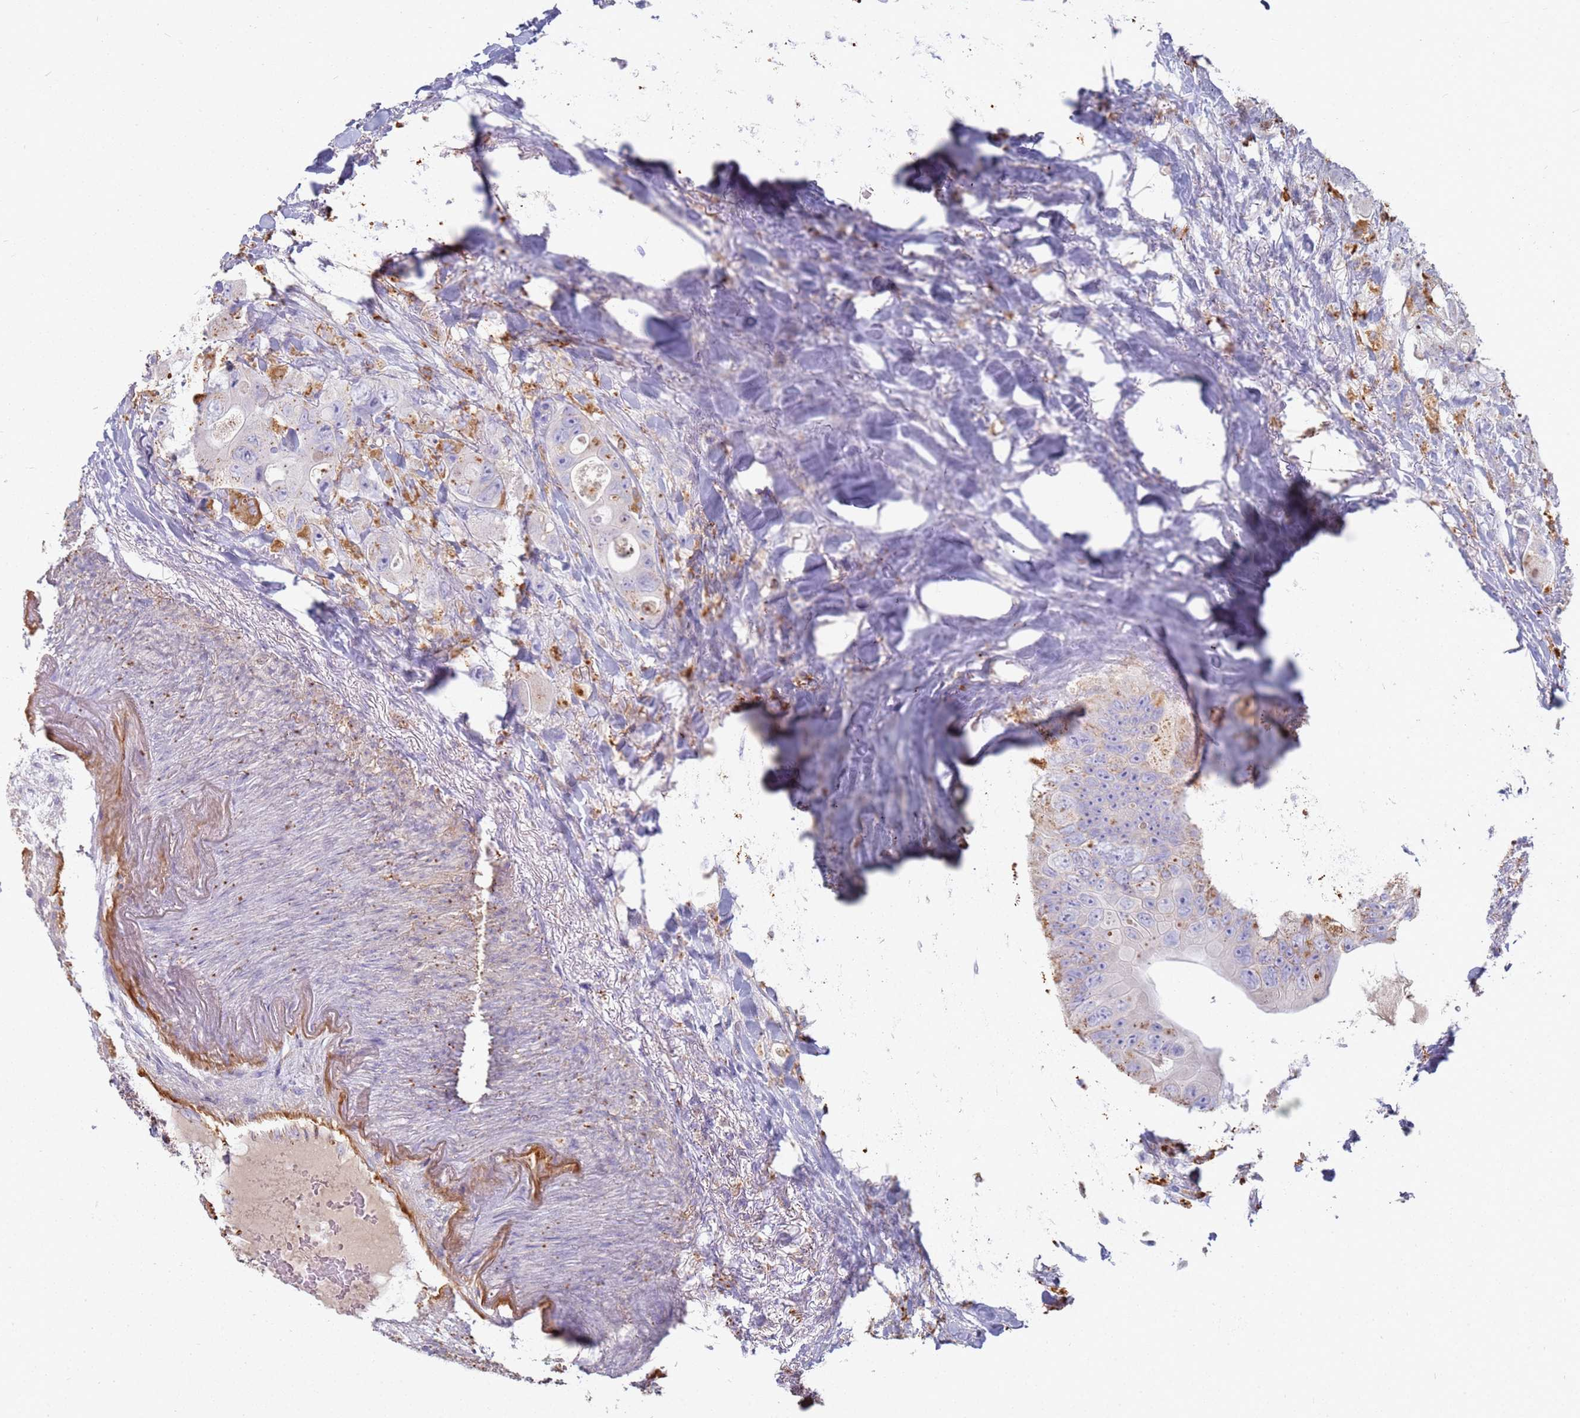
{"staining": {"intensity": "negative", "quantity": "none", "location": "none"}, "tissue": "colorectal cancer", "cell_type": "Tumor cells", "image_type": "cancer", "snomed": [{"axis": "morphology", "description": "Adenocarcinoma, NOS"}, {"axis": "topography", "description": "Colon"}], "caption": "Tumor cells are negative for protein expression in human colorectal cancer. (DAB IHC, high magnification).", "gene": "TMEM229B", "patient": {"sex": "female", "age": 46}}